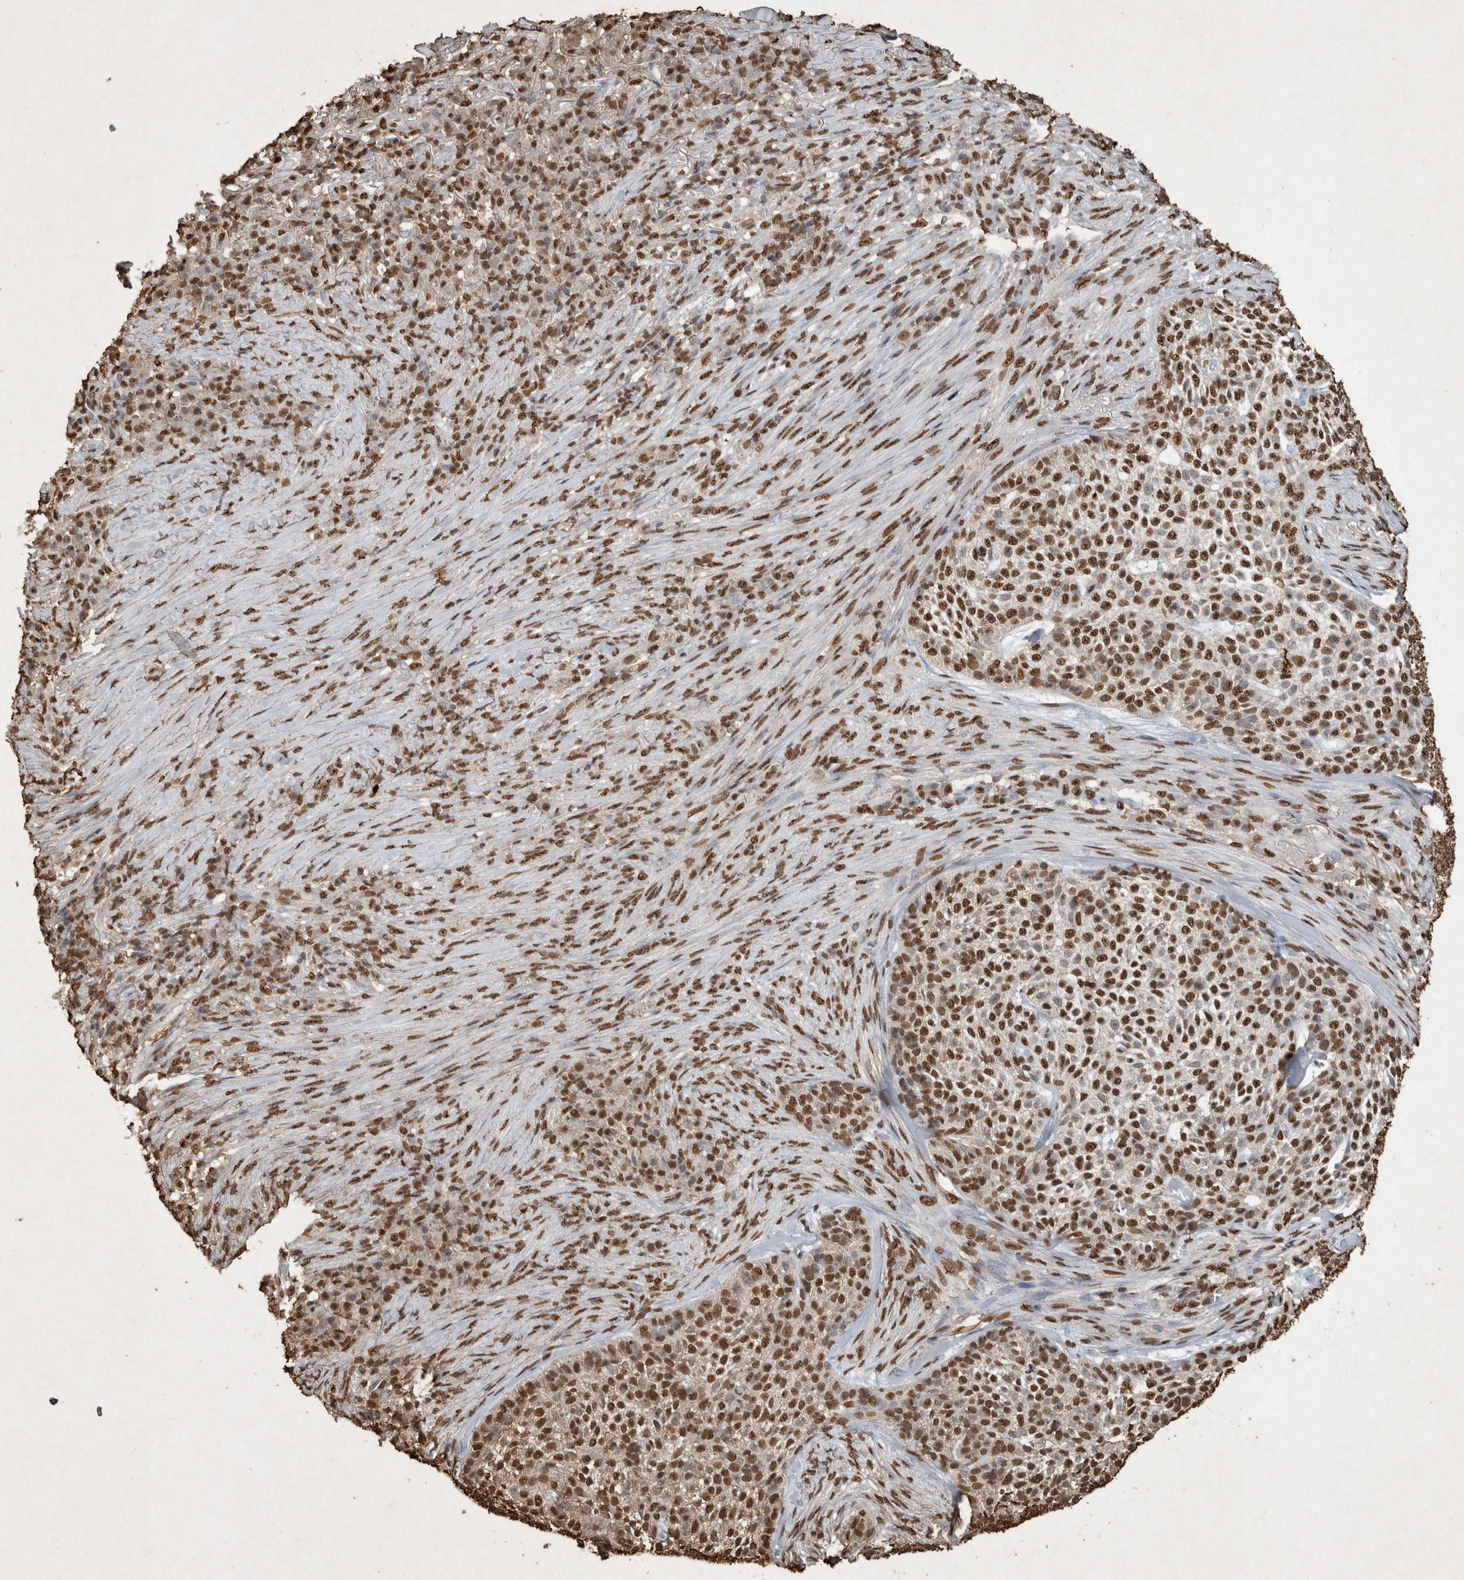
{"staining": {"intensity": "strong", "quantity": ">75%", "location": "nuclear"}, "tissue": "skin cancer", "cell_type": "Tumor cells", "image_type": "cancer", "snomed": [{"axis": "morphology", "description": "Basal cell carcinoma"}, {"axis": "topography", "description": "Skin"}], "caption": "Basal cell carcinoma (skin) stained for a protein (brown) demonstrates strong nuclear positive positivity in approximately >75% of tumor cells.", "gene": "FSTL3", "patient": {"sex": "female", "age": 64}}